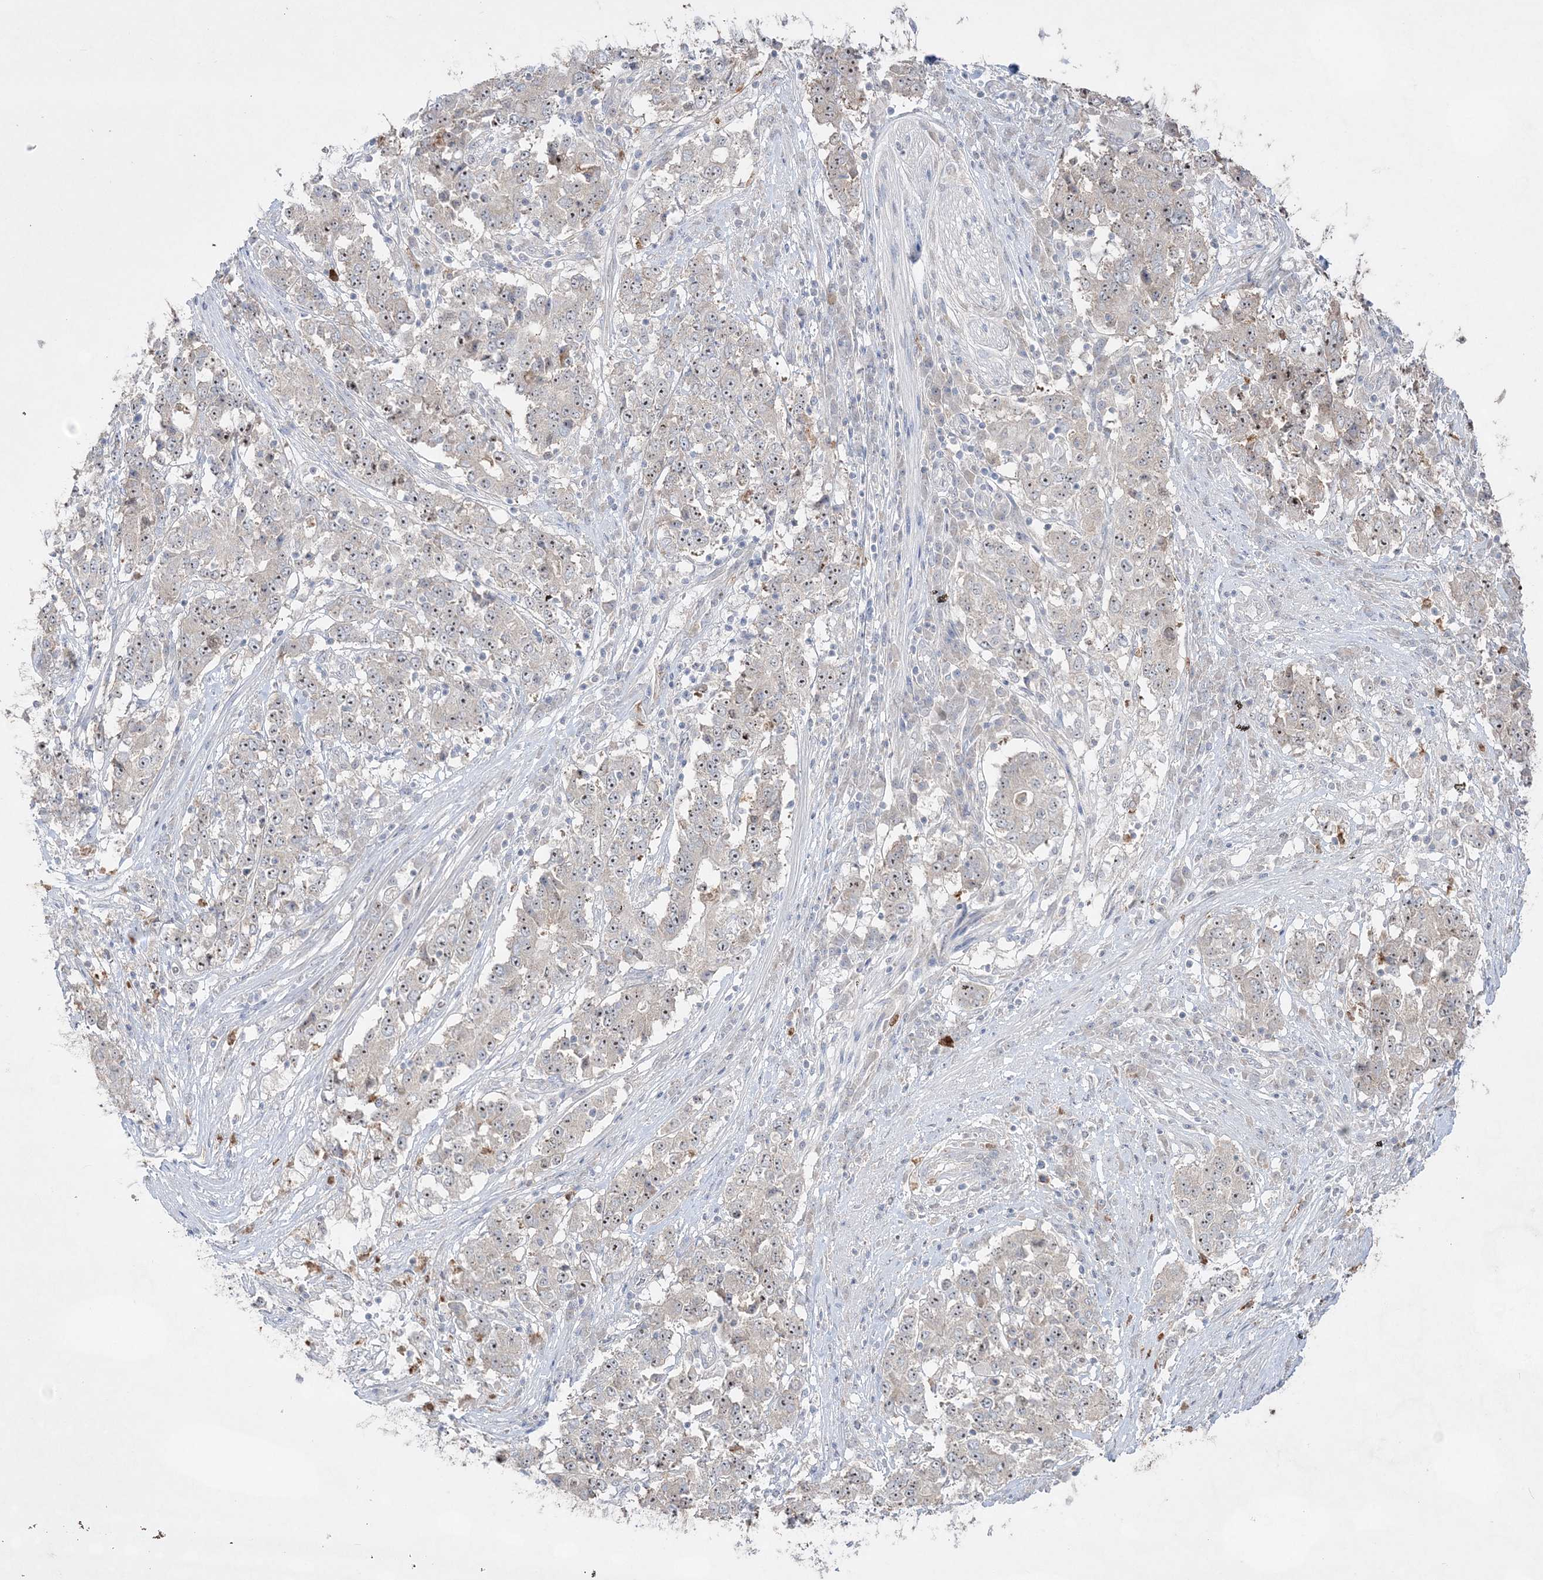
{"staining": {"intensity": "weak", "quantity": "25%-75%", "location": "nuclear"}, "tissue": "stomach cancer", "cell_type": "Tumor cells", "image_type": "cancer", "snomed": [{"axis": "morphology", "description": "Adenocarcinoma, NOS"}, {"axis": "topography", "description": "Stomach"}], "caption": "A brown stain shows weak nuclear staining of a protein in adenocarcinoma (stomach) tumor cells. The staining was performed using DAB (3,3'-diaminobenzidine) to visualize the protein expression in brown, while the nuclei were stained in blue with hematoxylin (Magnification: 20x).", "gene": "NOP16", "patient": {"sex": "male", "age": 59}}